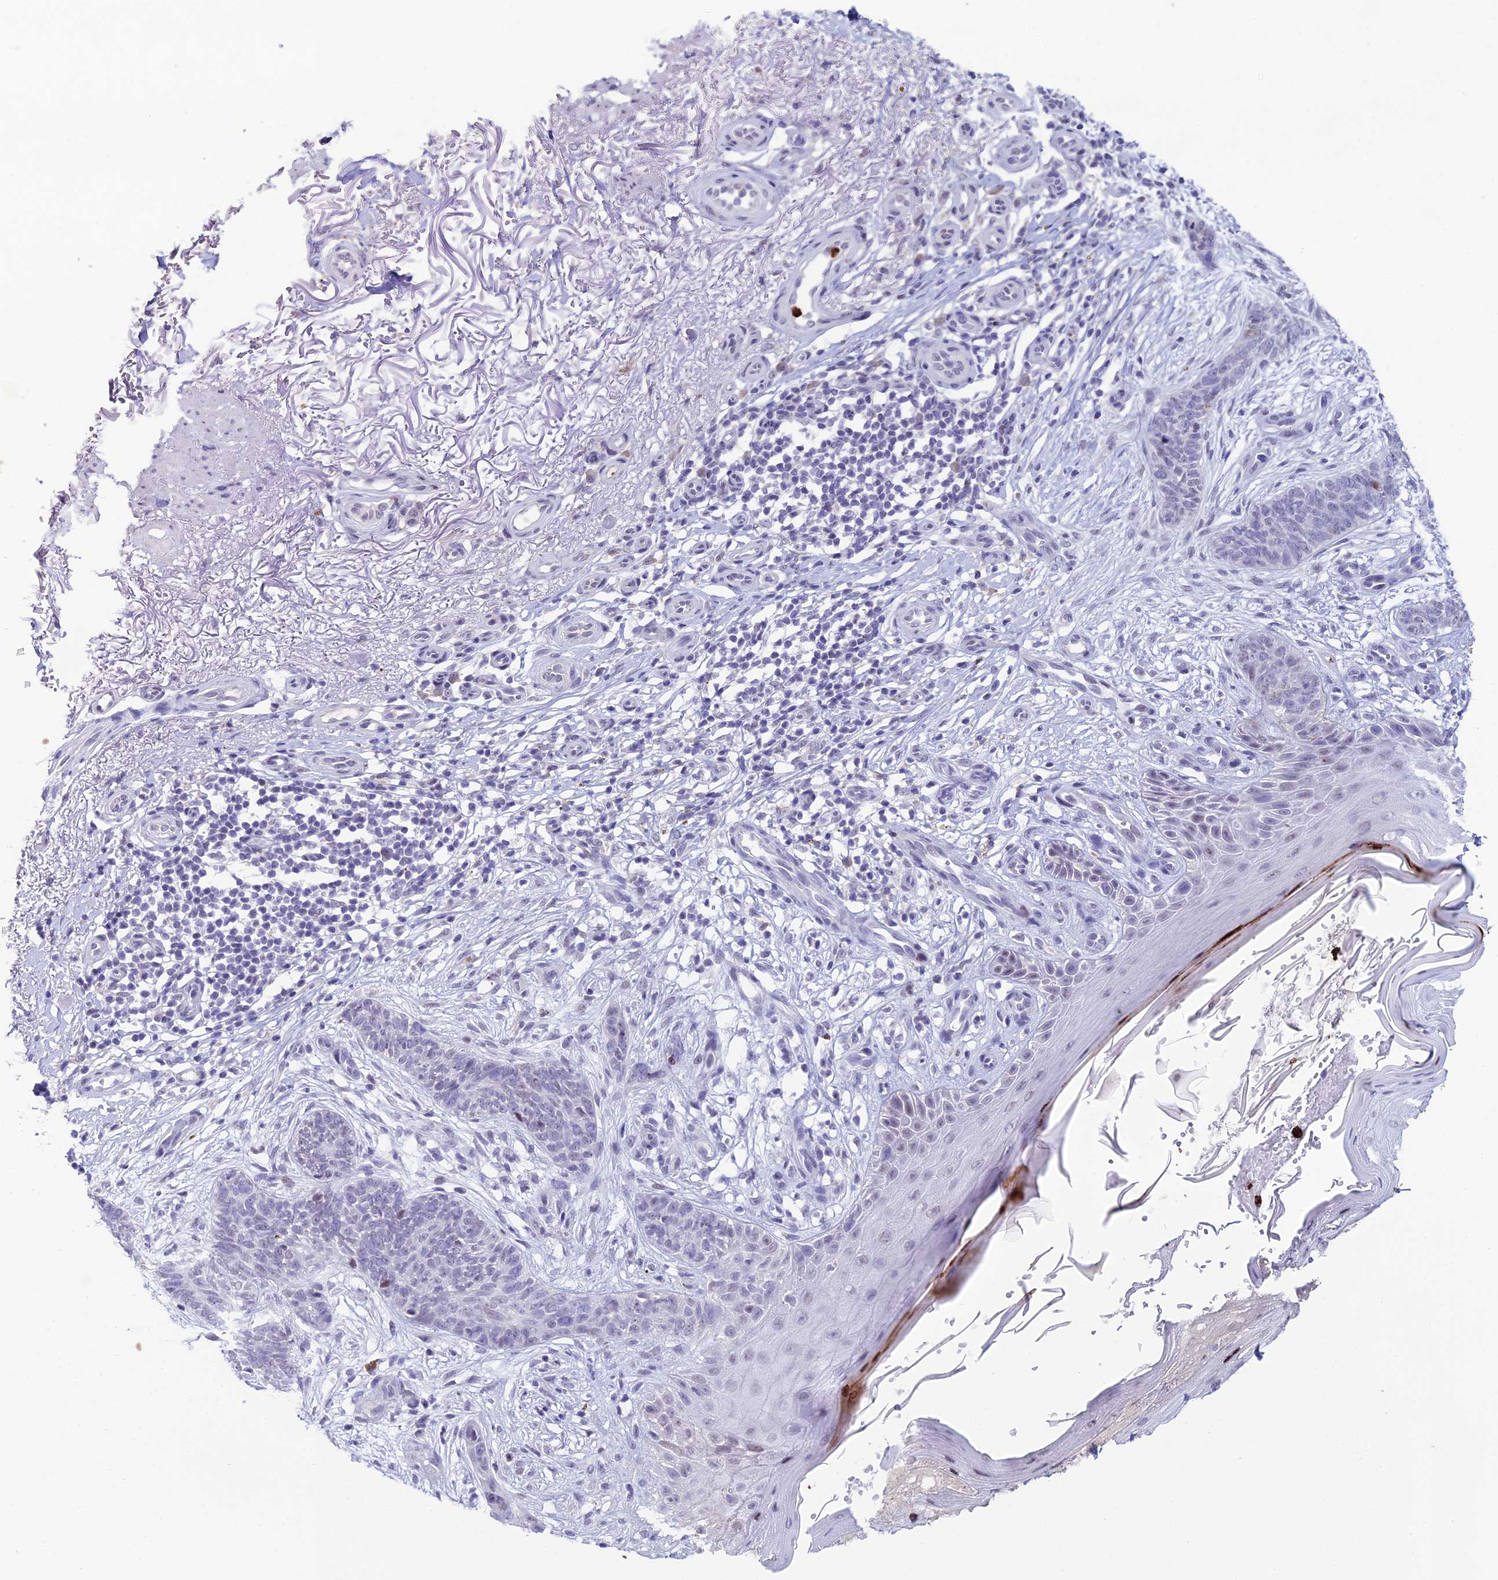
{"staining": {"intensity": "negative", "quantity": "none", "location": "none"}, "tissue": "skin cancer", "cell_type": "Tumor cells", "image_type": "cancer", "snomed": [{"axis": "morphology", "description": "Basal cell carcinoma"}, {"axis": "topography", "description": "Skin"}], "caption": "This is an IHC image of skin cancer (basal cell carcinoma). There is no positivity in tumor cells.", "gene": "MFSD2B", "patient": {"sex": "female", "age": 82}}